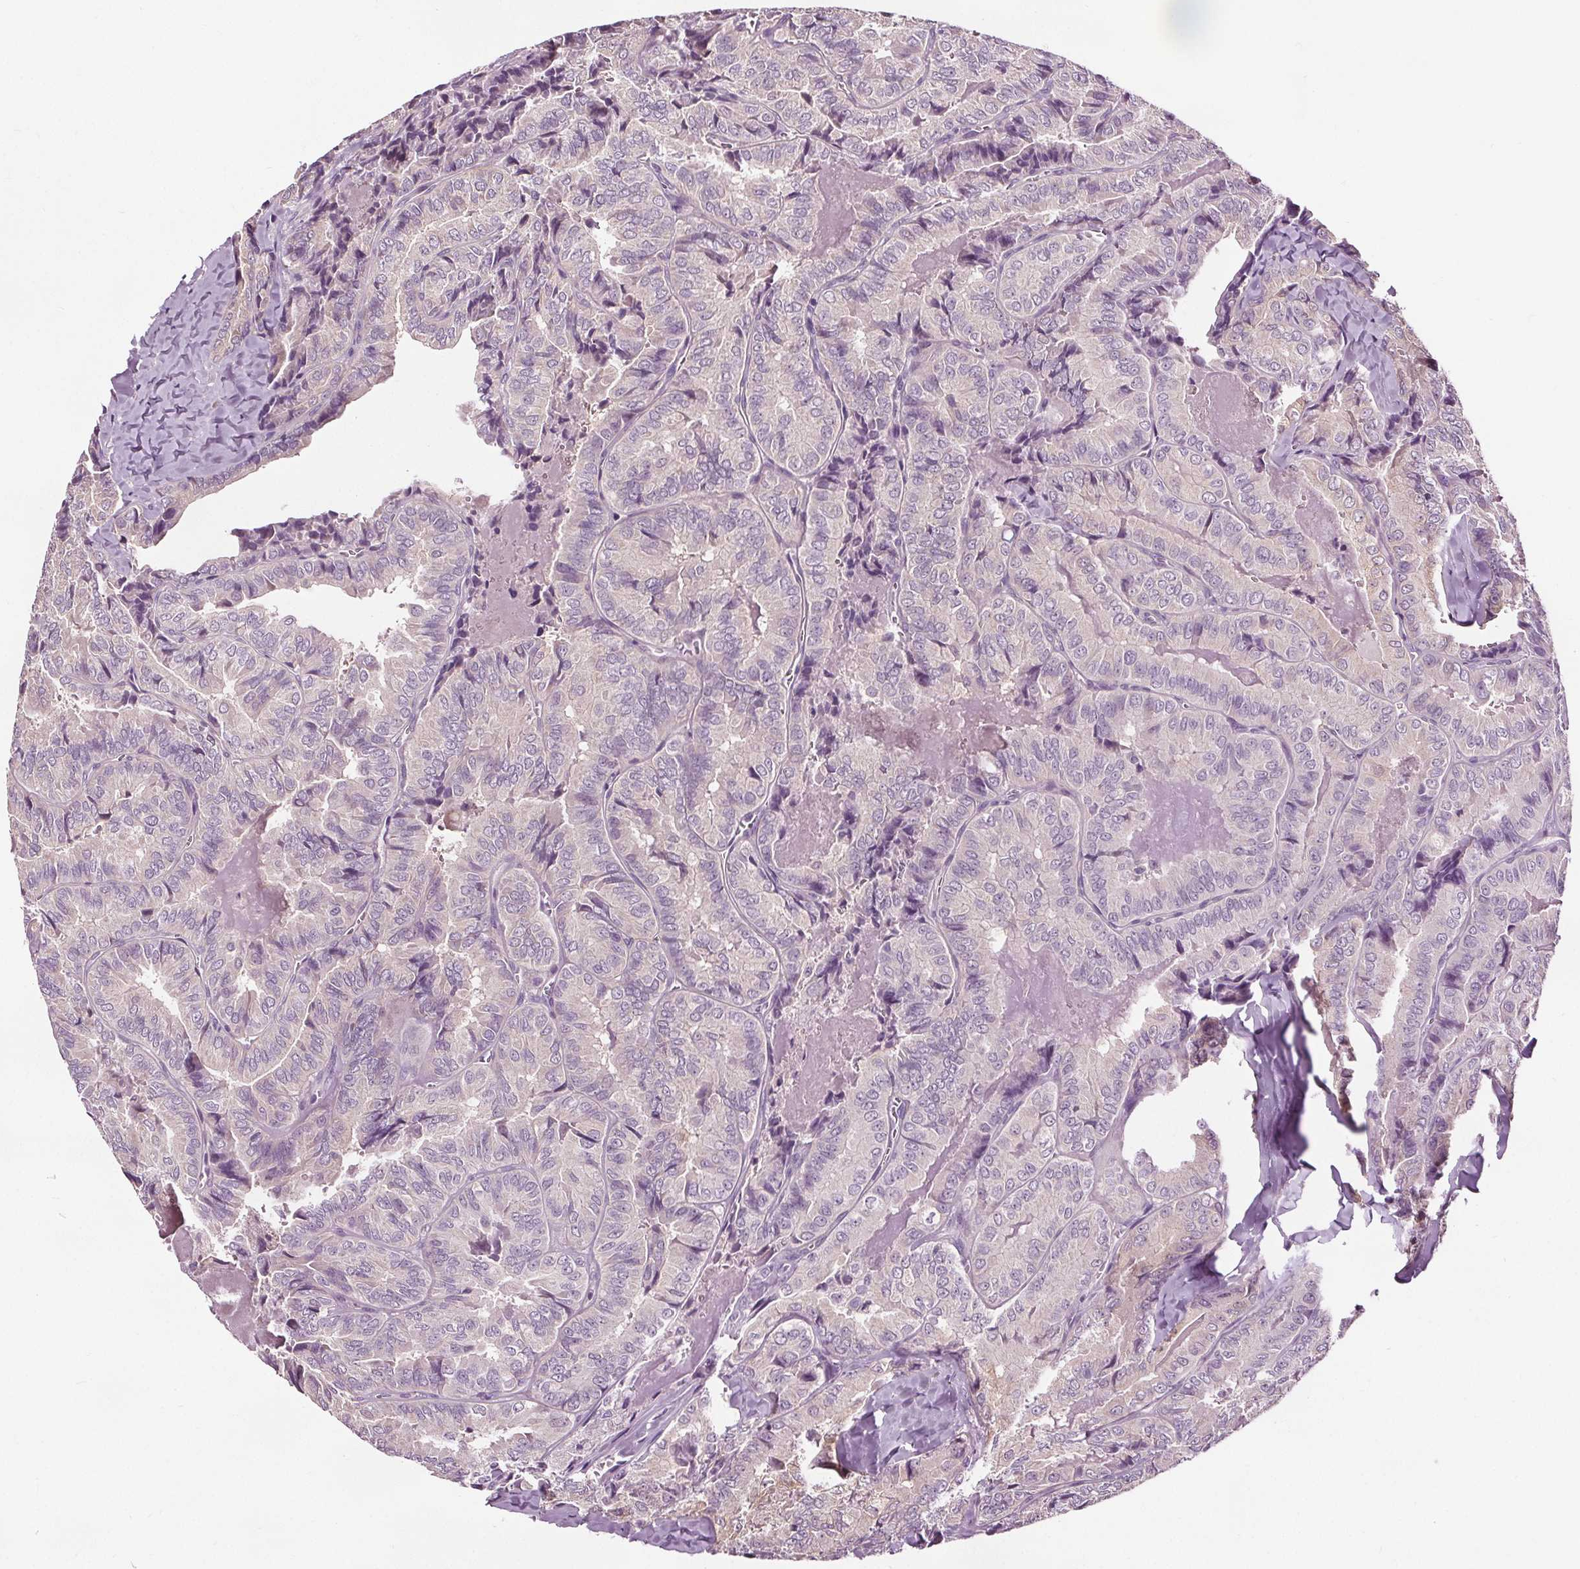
{"staining": {"intensity": "negative", "quantity": "none", "location": "none"}, "tissue": "thyroid cancer", "cell_type": "Tumor cells", "image_type": "cancer", "snomed": [{"axis": "morphology", "description": "Papillary adenocarcinoma, NOS"}, {"axis": "topography", "description": "Thyroid gland"}], "caption": "High magnification brightfield microscopy of thyroid papillary adenocarcinoma stained with DAB (3,3'-diaminobenzidine) (brown) and counterstained with hematoxylin (blue): tumor cells show no significant expression. The staining is performed using DAB brown chromogen with nuclei counter-stained in using hematoxylin.", "gene": "RASA1", "patient": {"sex": "female", "age": 75}}